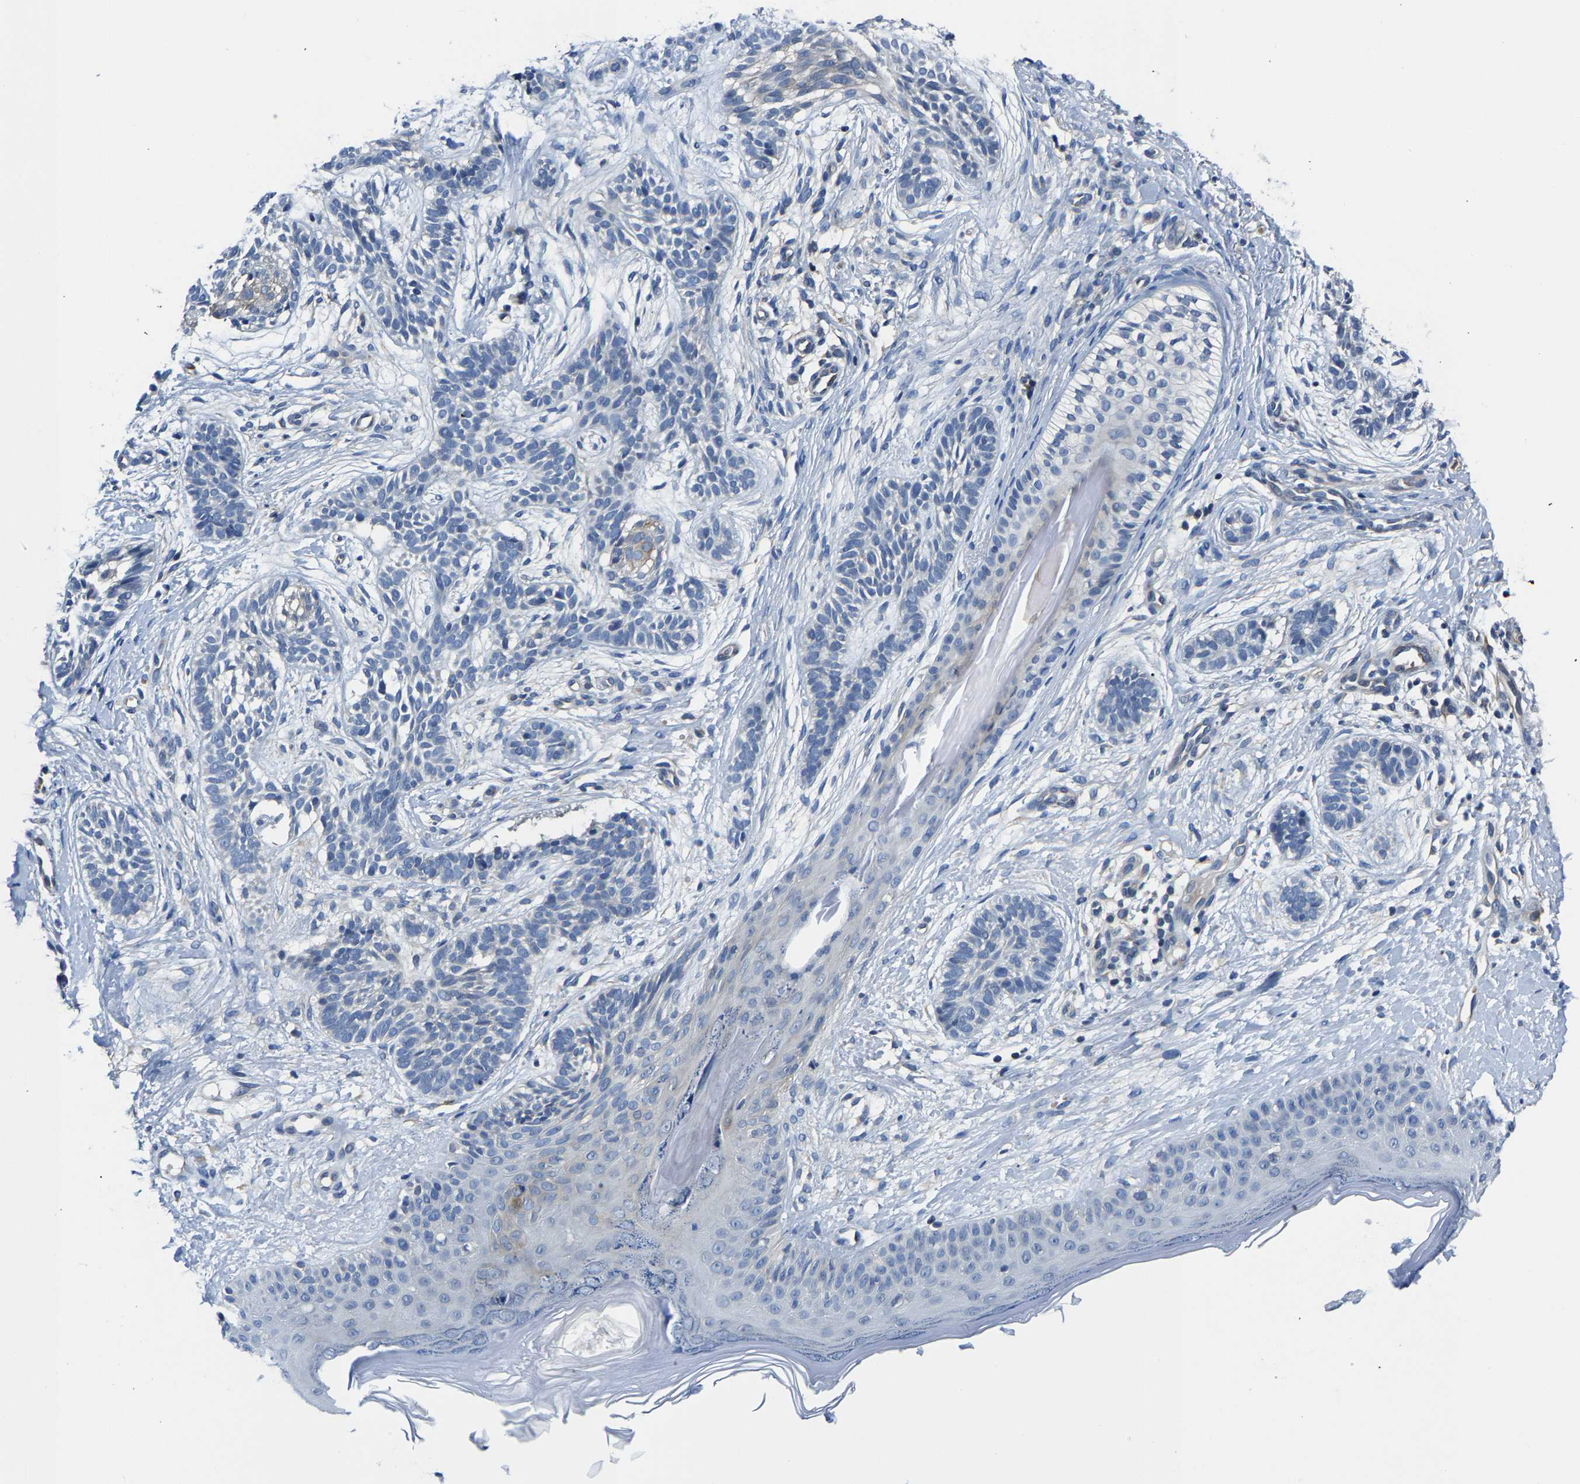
{"staining": {"intensity": "negative", "quantity": "none", "location": "none"}, "tissue": "skin cancer", "cell_type": "Tumor cells", "image_type": "cancer", "snomed": [{"axis": "morphology", "description": "Normal tissue, NOS"}, {"axis": "morphology", "description": "Basal cell carcinoma"}, {"axis": "topography", "description": "Skin"}], "caption": "A histopathology image of human basal cell carcinoma (skin) is negative for staining in tumor cells. Brightfield microscopy of IHC stained with DAB (brown) and hematoxylin (blue), captured at high magnification.", "gene": "AGBL3", "patient": {"sex": "male", "age": 63}}